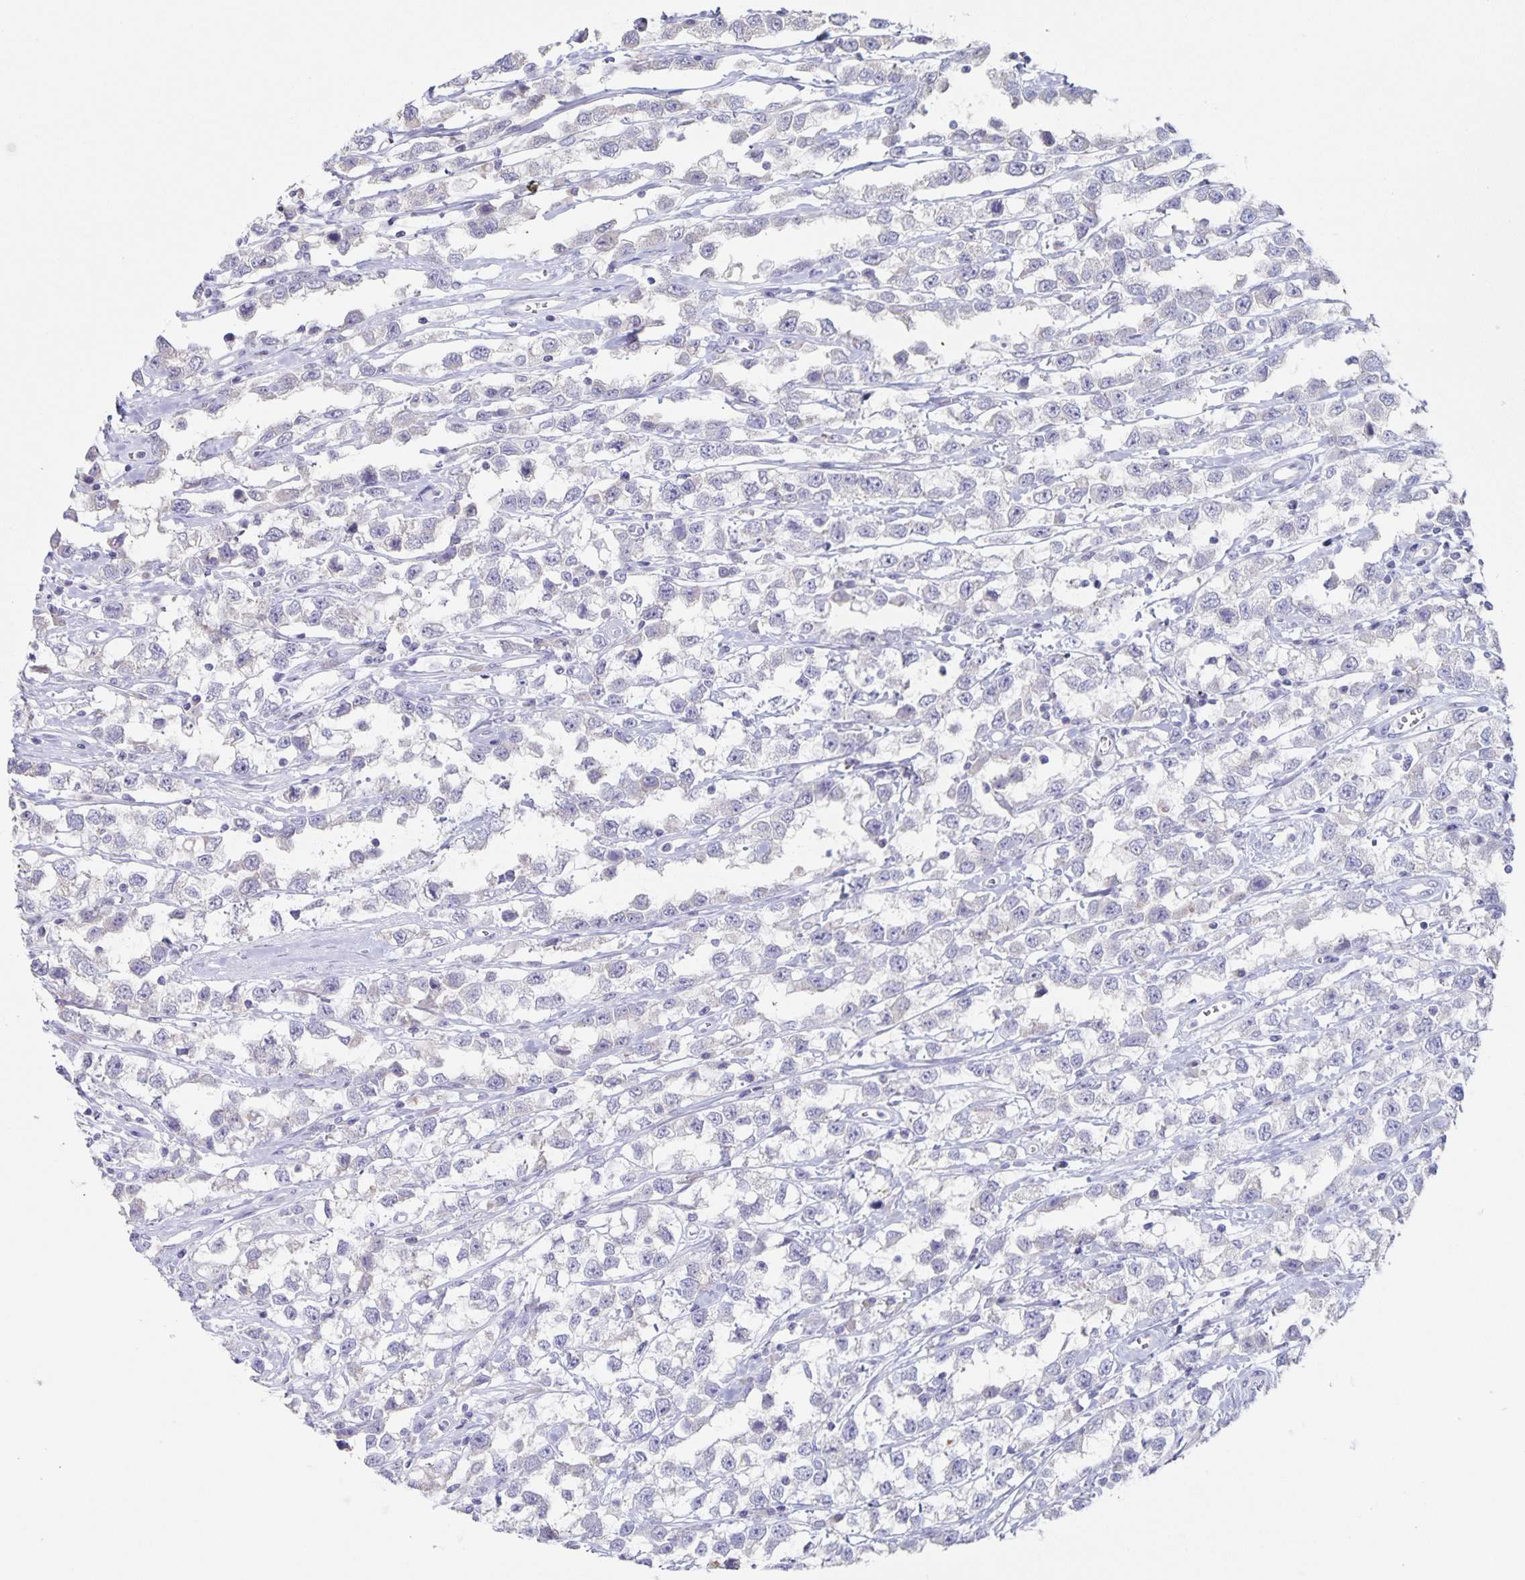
{"staining": {"intensity": "negative", "quantity": "none", "location": "none"}, "tissue": "testis cancer", "cell_type": "Tumor cells", "image_type": "cancer", "snomed": [{"axis": "morphology", "description": "Seminoma, NOS"}, {"axis": "topography", "description": "Testis"}], "caption": "Immunohistochemistry (IHC) image of neoplastic tissue: testis cancer (seminoma) stained with DAB (3,3'-diaminobenzidine) reveals no significant protein expression in tumor cells. (Stains: DAB (3,3'-diaminobenzidine) immunohistochemistry with hematoxylin counter stain, Microscopy: brightfield microscopy at high magnification).", "gene": "RPL36A", "patient": {"sex": "male", "age": 34}}